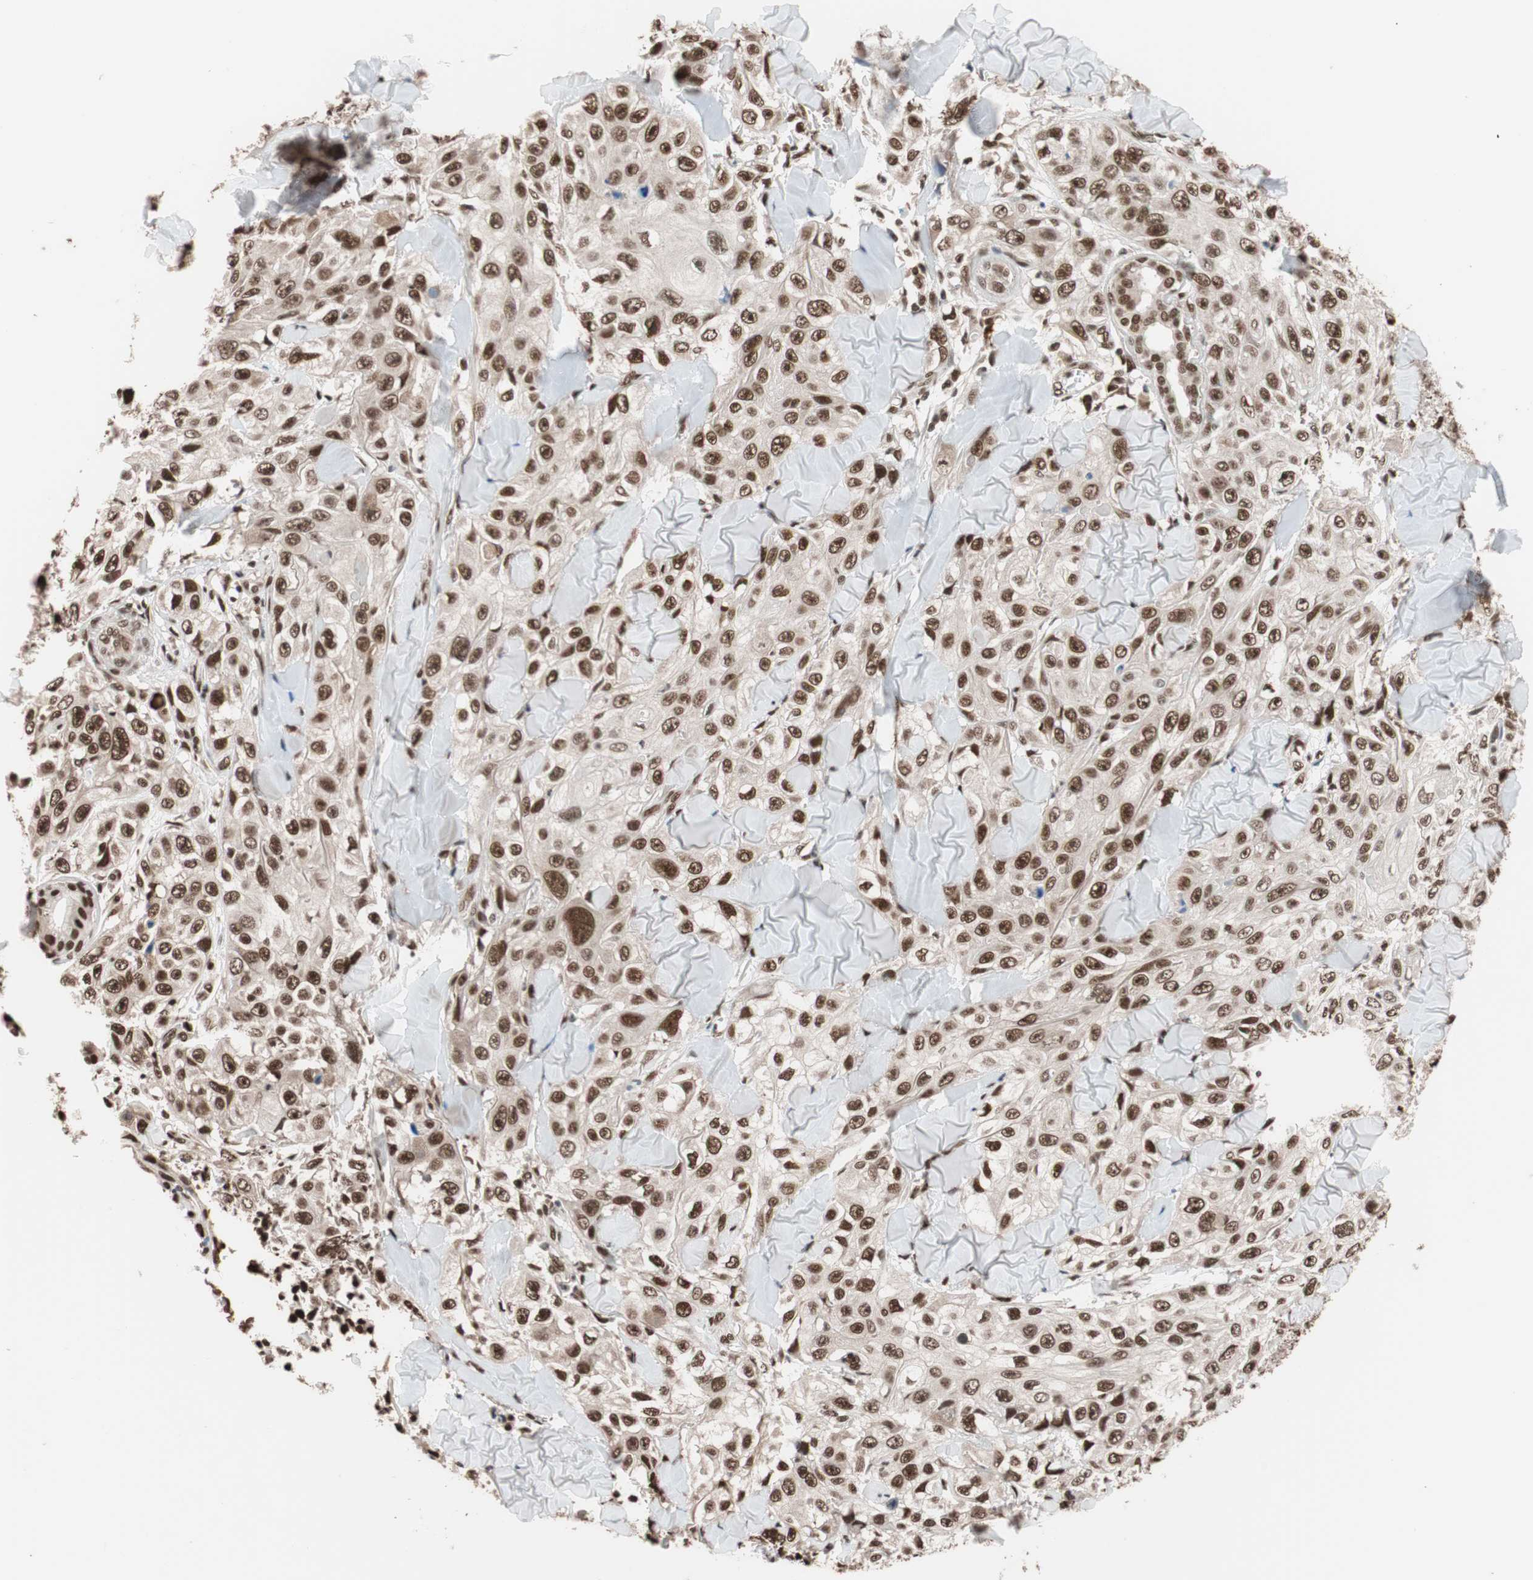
{"staining": {"intensity": "strong", "quantity": ">75%", "location": "nuclear"}, "tissue": "skin cancer", "cell_type": "Tumor cells", "image_type": "cancer", "snomed": [{"axis": "morphology", "description": "Squamous cell carcinoma, NOS"}, {"axis": "topography", "description": "Skin"}], "caption": "Skin squamous cell carcinoma was stained to show a protein in brown. There is high levels of strong nuclear staining in approximately >75% of tumor cells. (DAB (3,3'-diaminobenzidine) = brown stain, brightfield microscopy at high magnification).", "gene": "CHAMP1", "patient": {"sex": "male", "age": 86}}